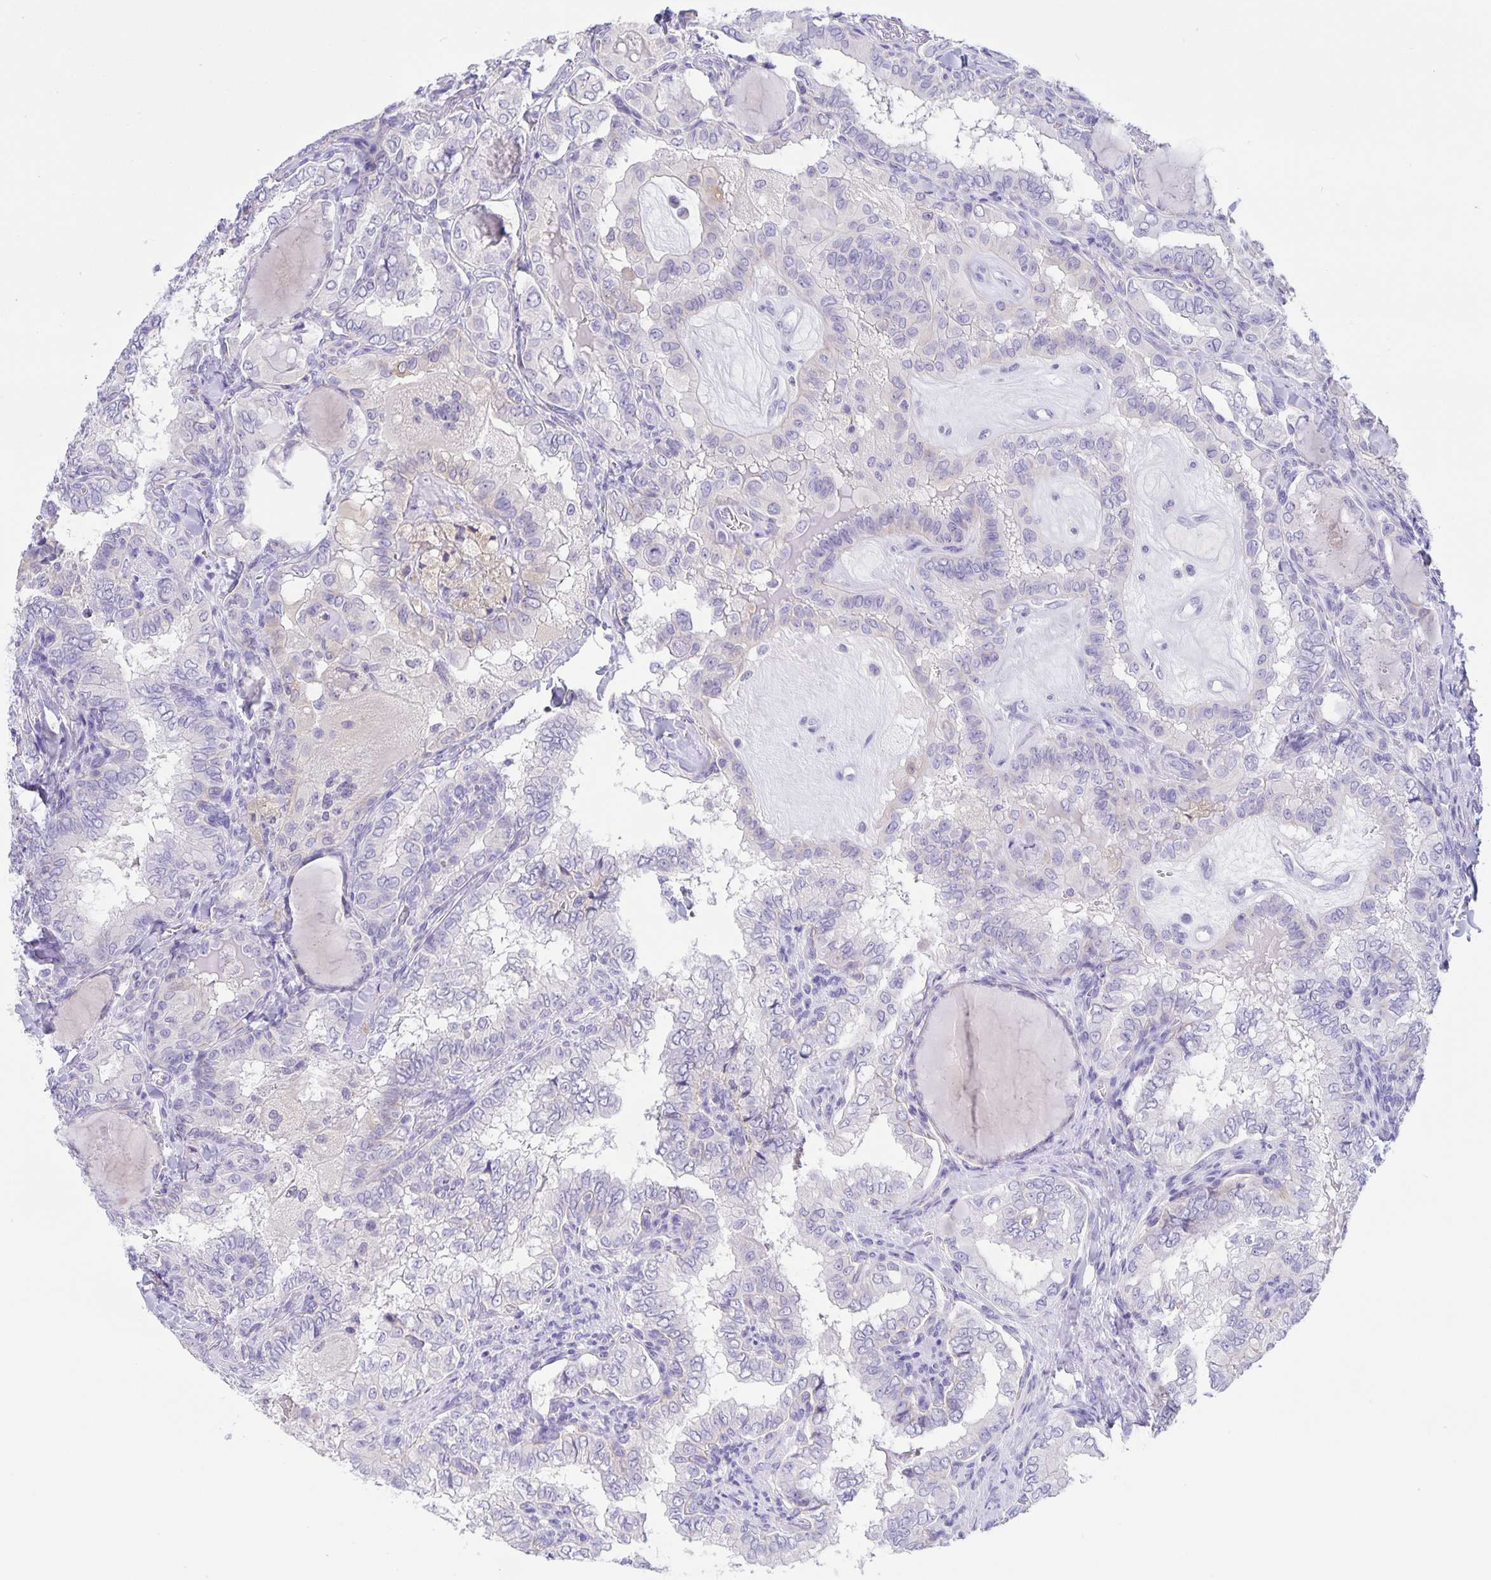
{"staining": {"intensity": "negative", "quantity": "none", "location": "none"}, "tissue": "thyroid cancer", "cell_type": "Tumor cells", "image_type": "cancer", "snomed": [{"axis": "morphology", "description": "Papillary adenocarcinoma, NOS"}, {"axis": "topography", "description": "Thyroid gland"}], "caption": "Immunohistochemistry photomicrograph of neoplastic tissue: human papillary adenocarcinoma (thyroid) stained with DAB displays no significant protein staining in tumor cells.", "gene": "ERMN", "patient": {"sex": "female", "age": 75}}